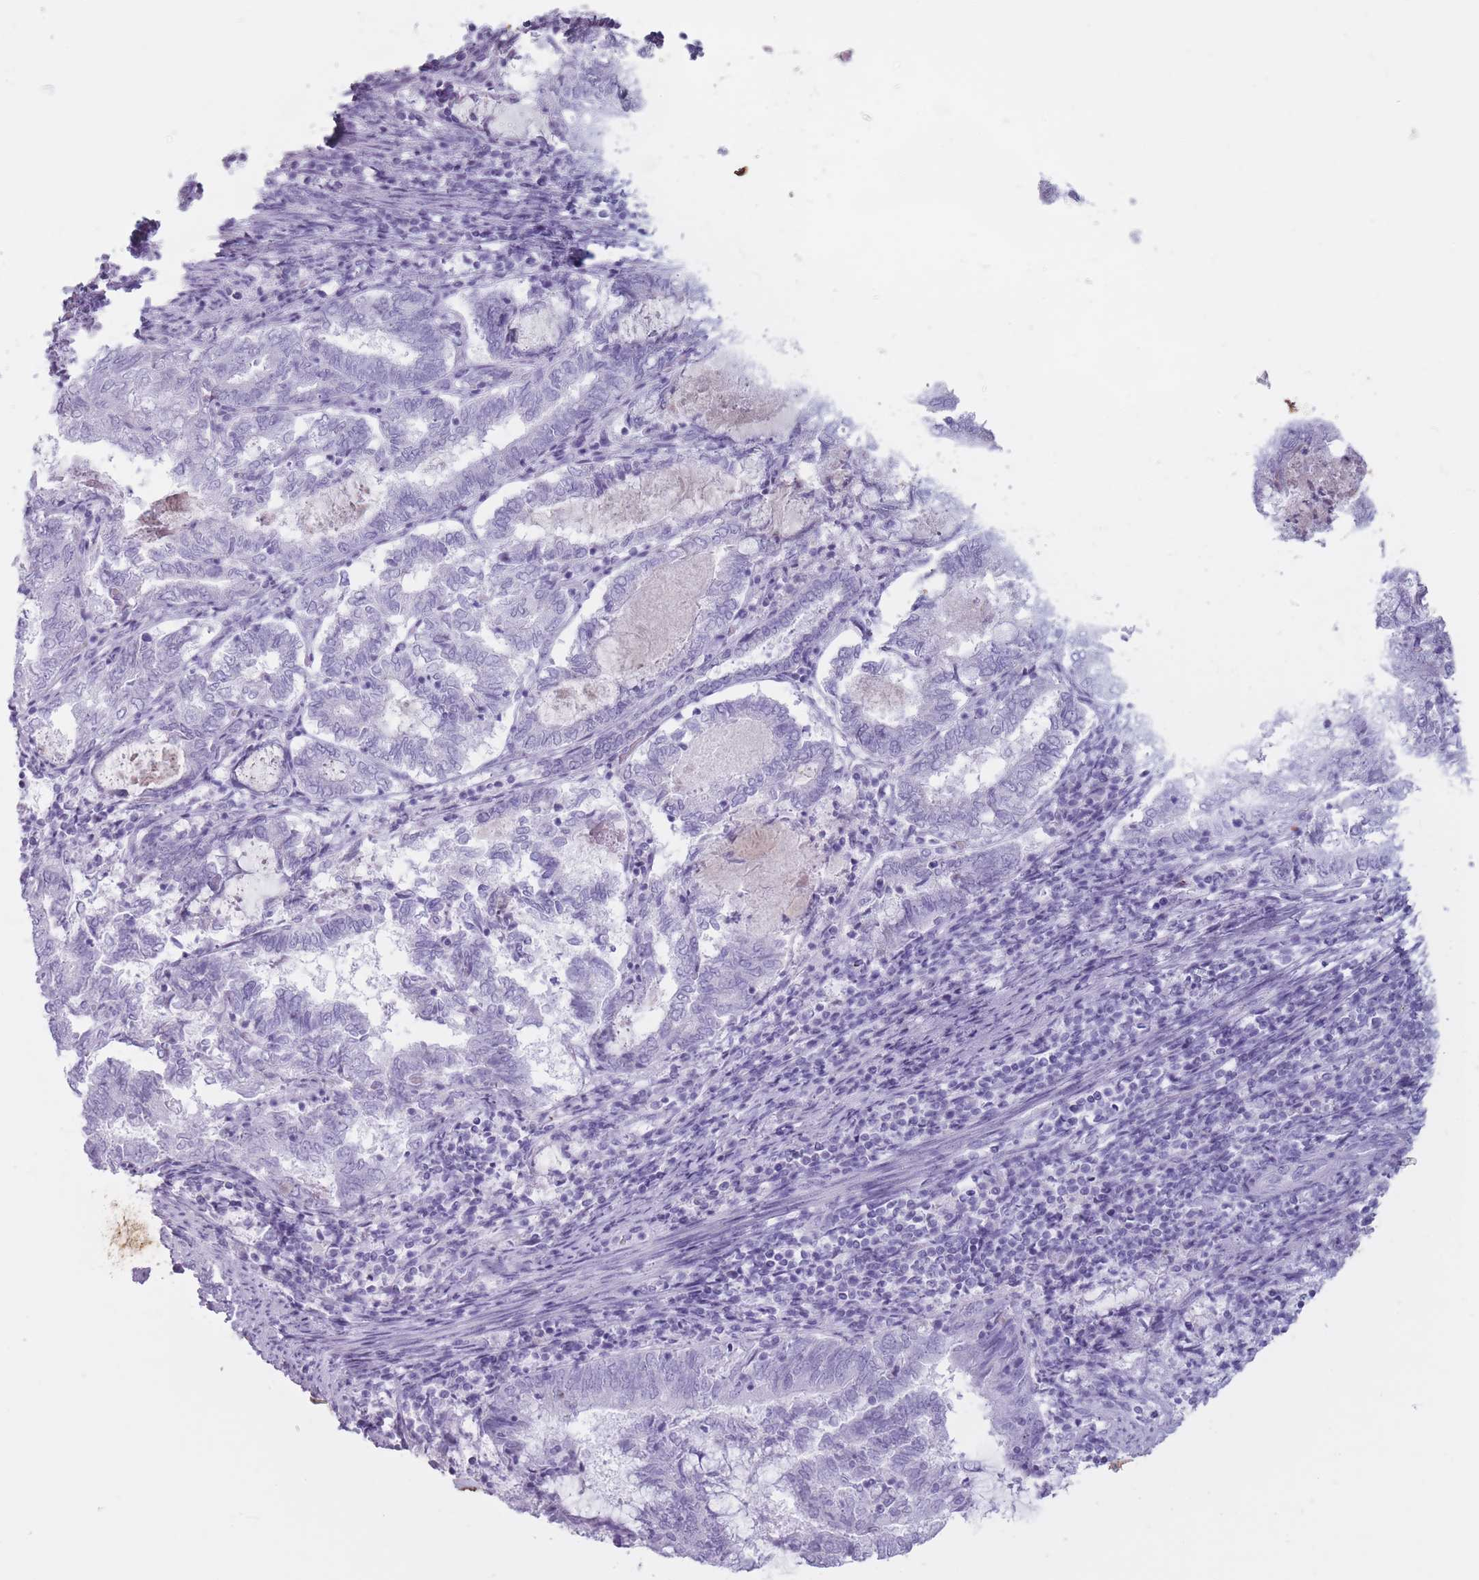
{"staining": {"intensity": "negative", "quantity": "none", "location": "none"}, "tissue": "endometrial cancer", "cell_type": "Tumor cells", "image_type": "cancer", "snomed": [{"axis": "morphology", "description": "Adenocarcinoma, NOS"}, {"axis": "topography", "description": "Endometrium"}], "caption": "DAB immunohistochemical staining of endometrial adenocarcinoma displays no significant expression in tumor cells. Brightfield microscopy of IHC stained with DAB (brown) and hematoxylin (blue), captured at high magnification.", "gene": "PNMA3", "patient": {"sex": "female", "age": 80}}